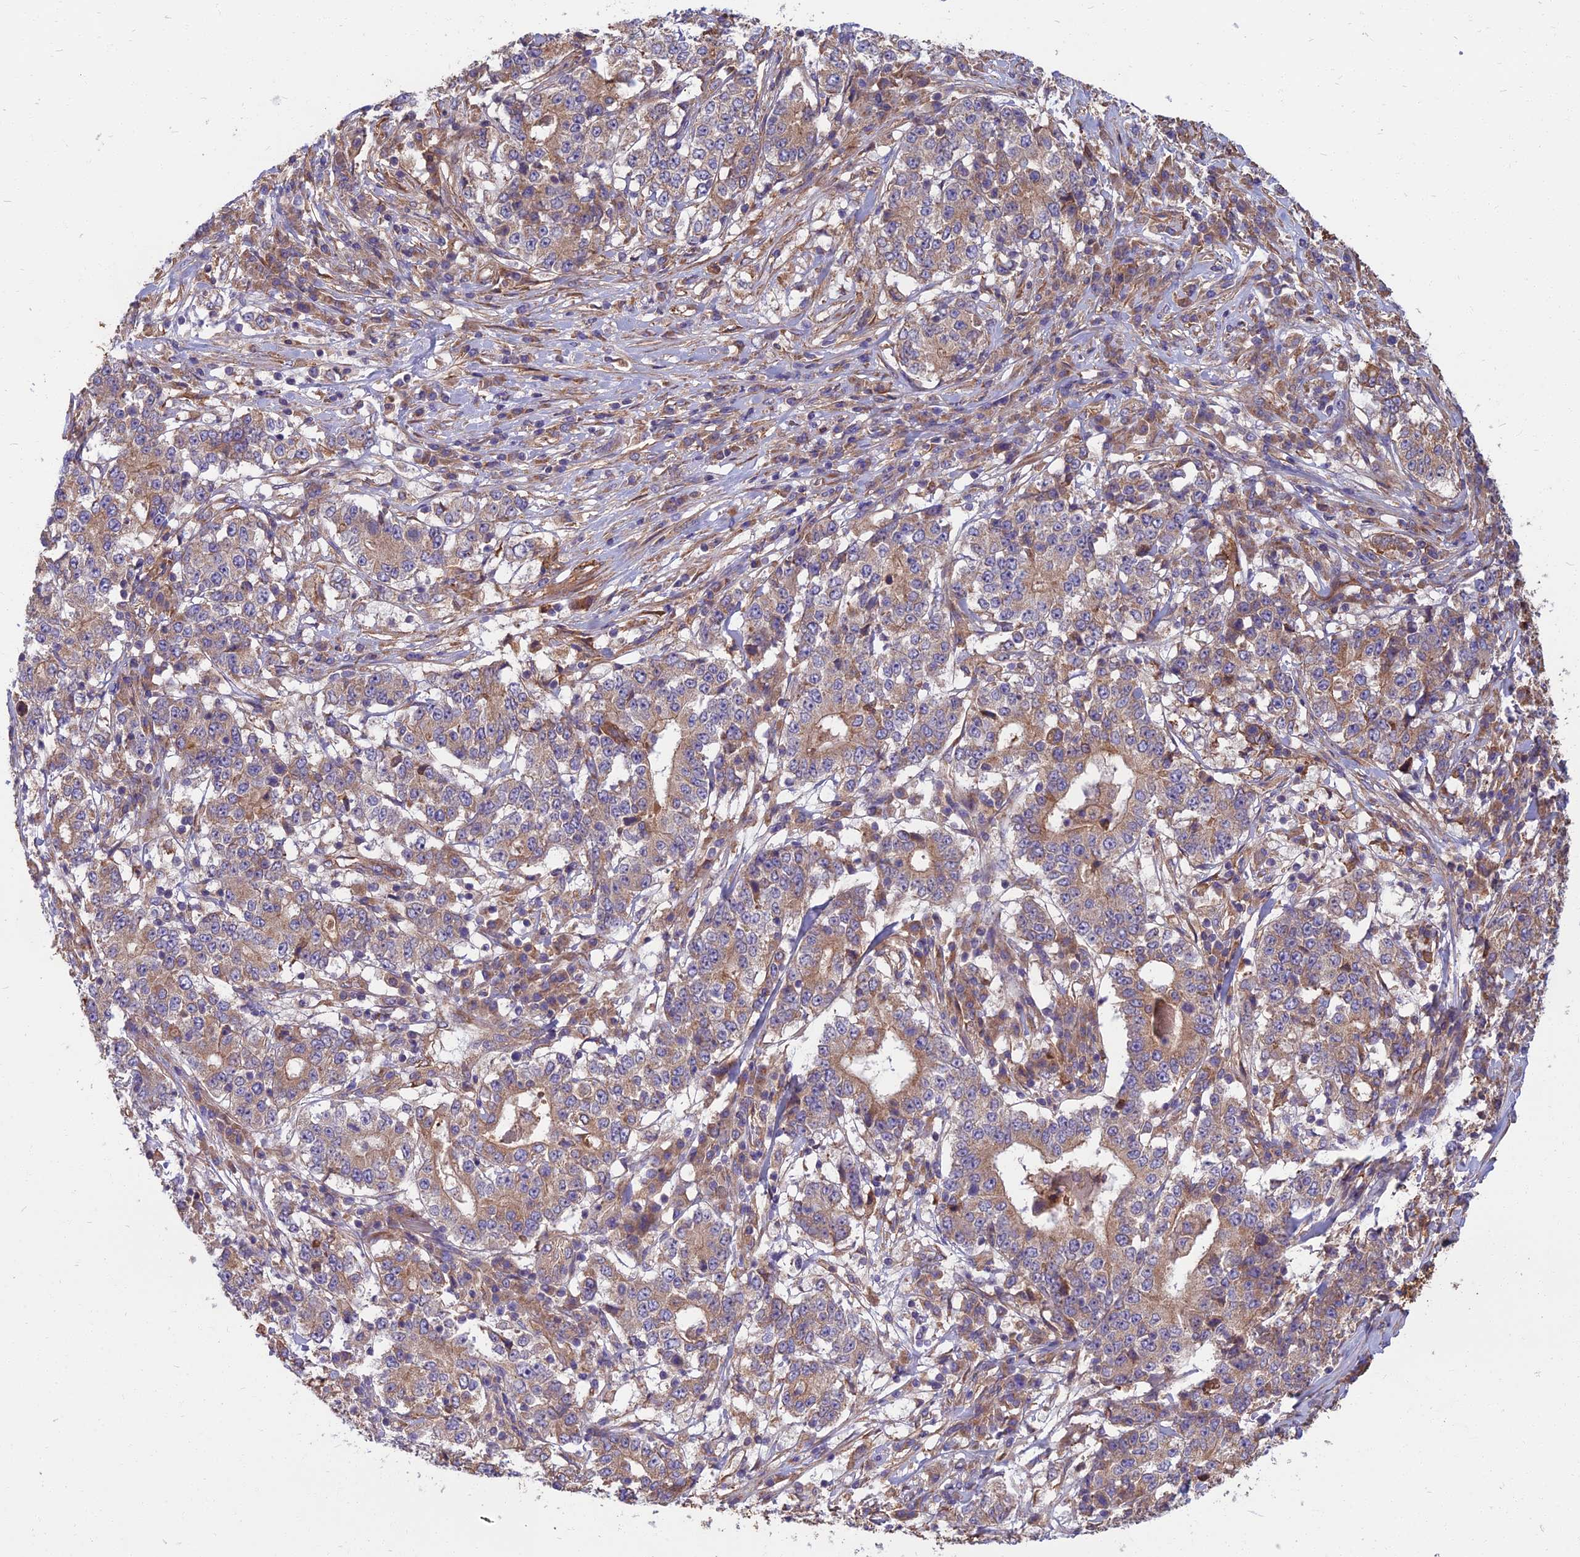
{"staining": {"intensity": "moderate", "quantity": ">75%", "location": "cytoplasmic/membranous"}, "tissue": "stomach cancer", "cell_type": "Tumor cells", "image_type": "cancer", "snomed": [{"axis": "morphology", "description": "Adenocarcinoma, NOS"}, {"axis": "topography", "description": "Stomach"}], "caption": "An IHC micrograph of tumor tissue is shown. Protein staining in brown shows moderate cytoplasmic/membranous positivity in stomach cancer within tumor cells.", "gene": "WDR24", "patient": {"sex": "male", "age": 59}}